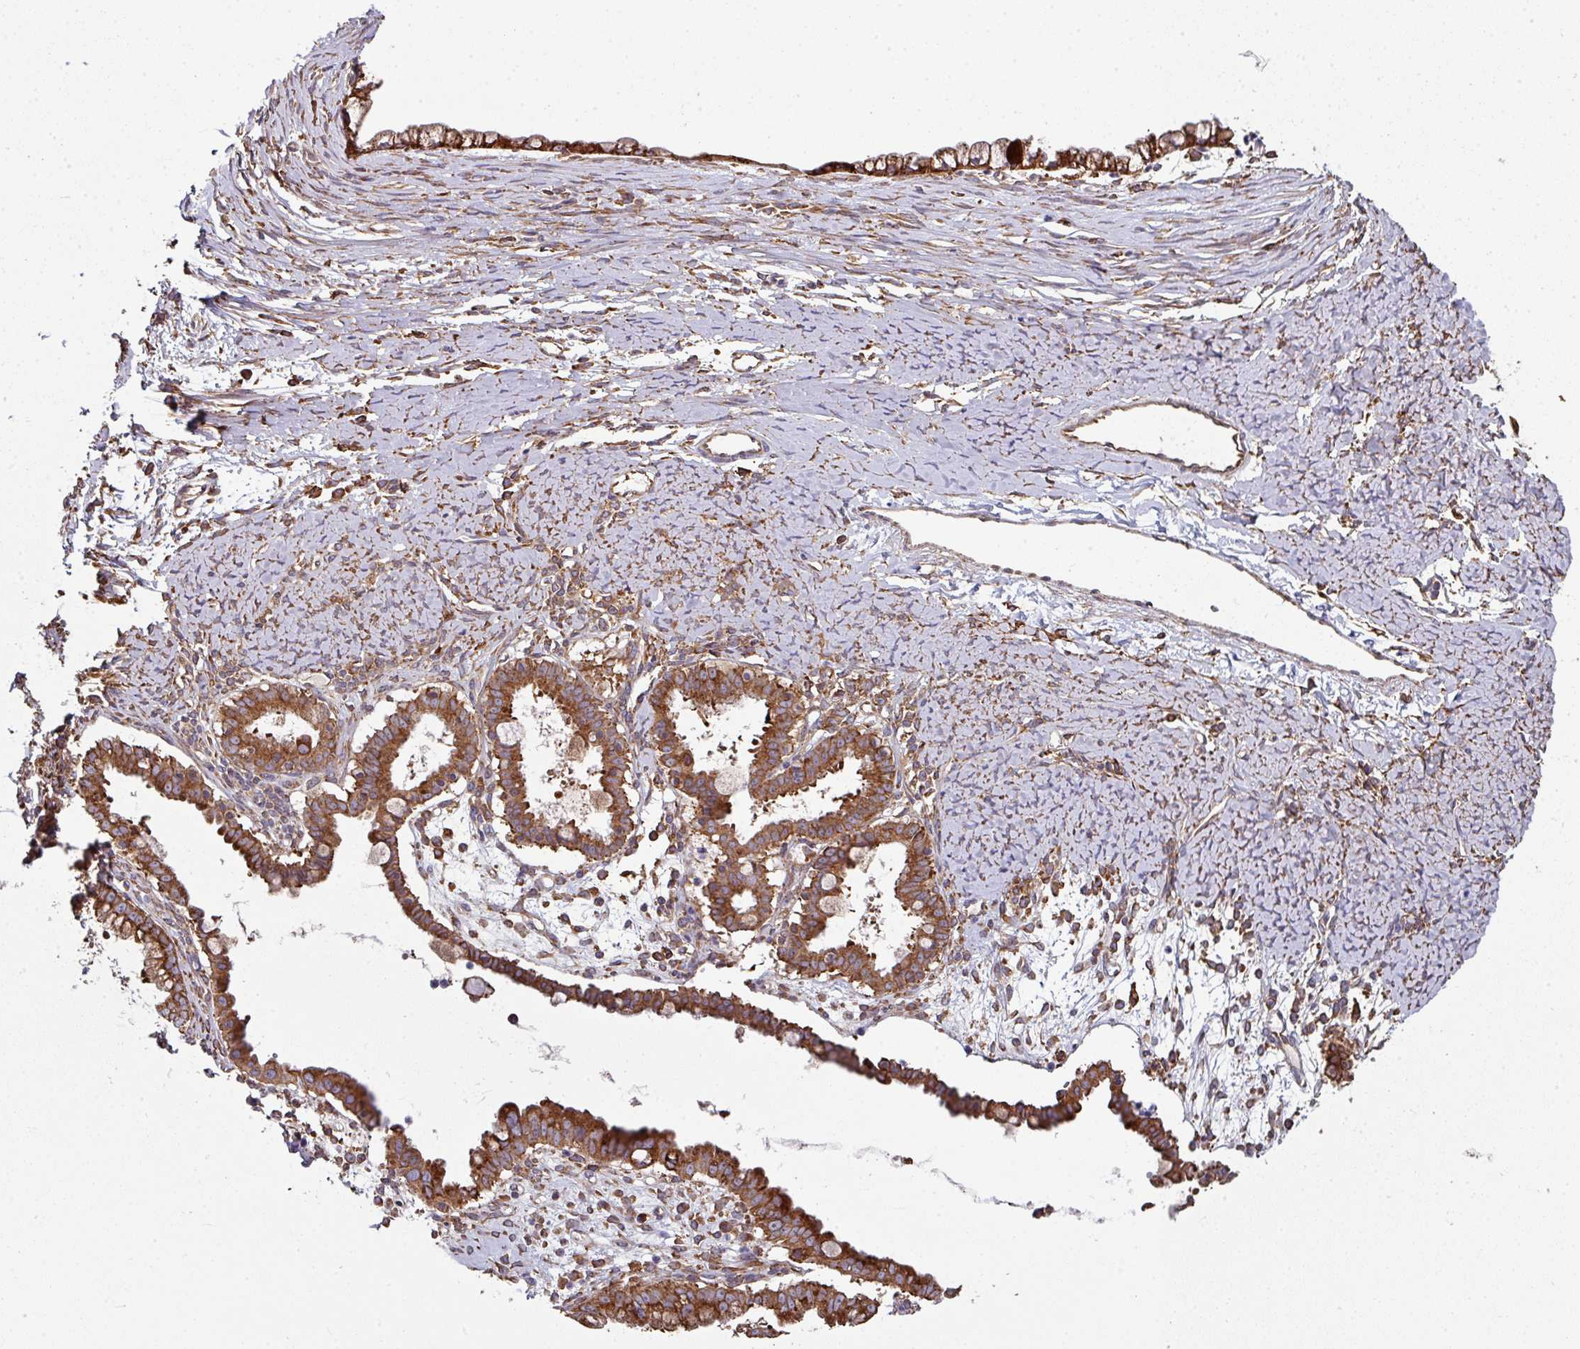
{"staining": {"intensity": "strong", "quantity": ">75%", "location": "cytoplasmic/membranous"}, "tissue": "ovarian cancer", "cell_type": "Tumor cells", "image_type": "cancer", "snomed": [{"axis": "morphology", "description": "Cystadenocarcinoma, mucinous, NOS"}, {"axis": "topography", "description": "Ovary"}], "caption": "Tumor cells demonstrate high levels of strong cytoplasmic/membranous positivity in about >75% of cells in mucinous cystadenocarcinoma (ovarian).", "gene": "FAT4", "patient": {"sex": "female", "age": 61}}